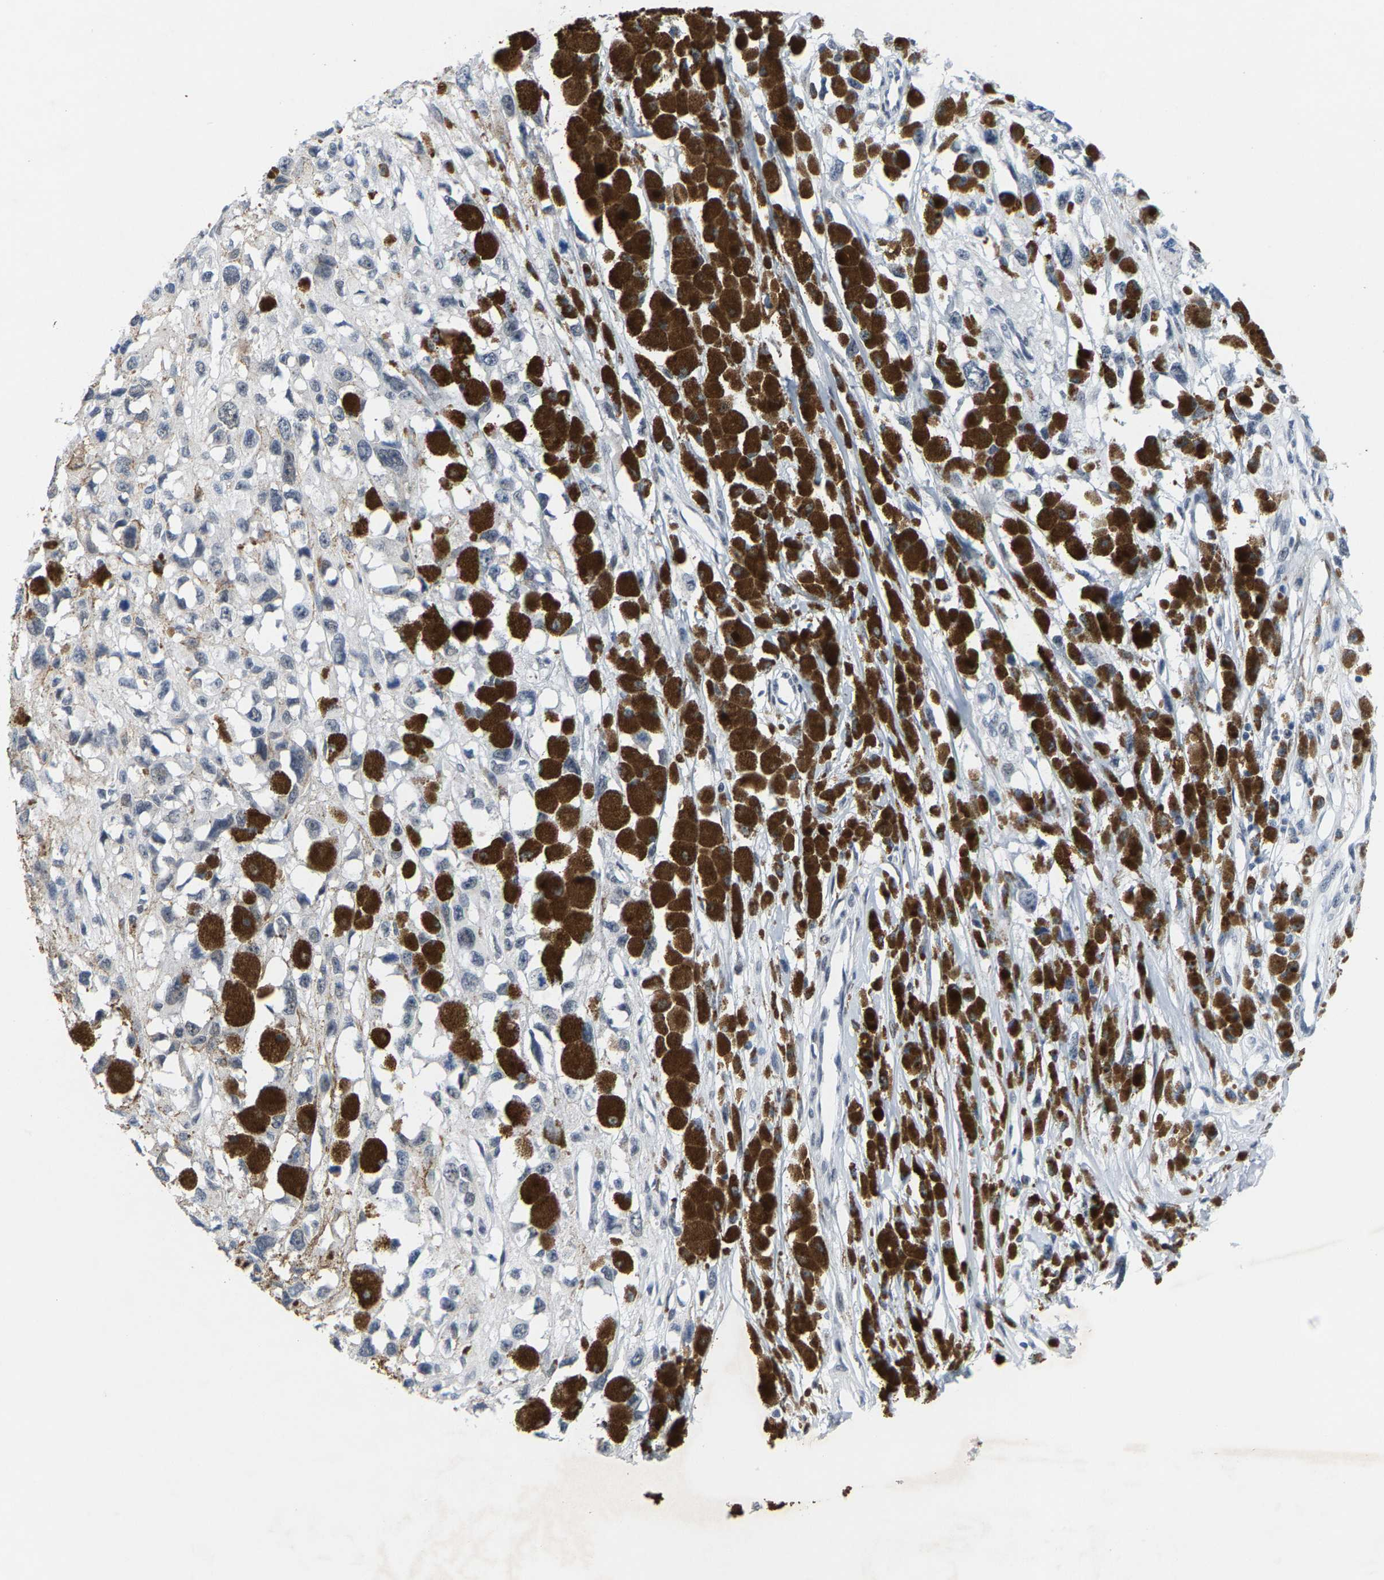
{"staining": {"intensity": "negative", "quantity": "none", "location": "none"}, "tissue": "melanoma", "cell_type": "Tumor cells", "image_type": "cancer", "snomed": [{"axis": "morphology", "description": "Malignant melanoma, Metastatic site"}, {"axis": "topography", "description": "Lymph node"}], "caption": "An immunohistochemistry (IHC) image of melanoma is shown. There is no staining in tumor cells of melanoma.", "gene": "SETD1B", "patient": {"sex": "male", "age": 59}}